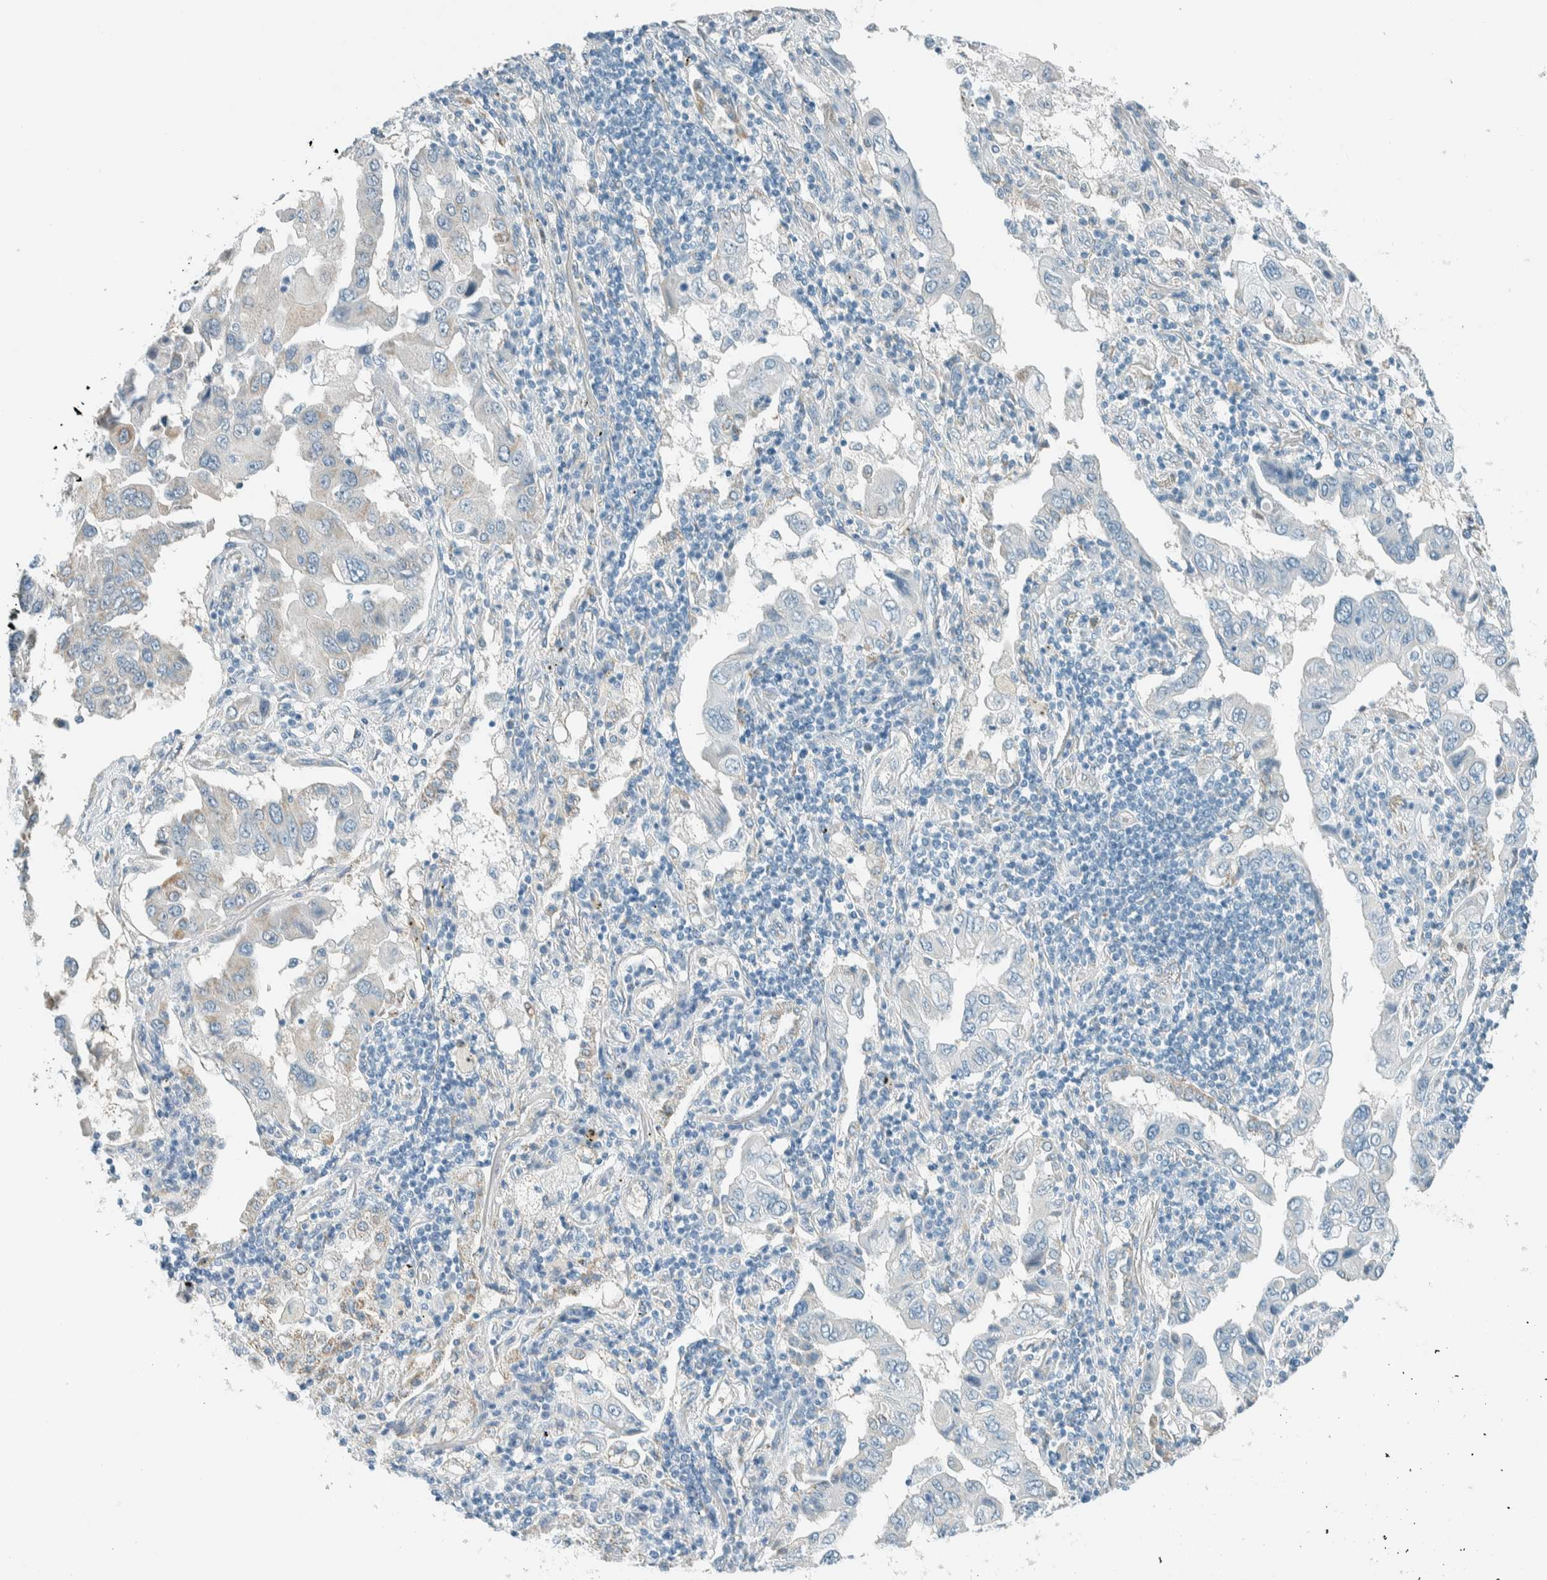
{"staining": {"intensity": "negative", "quantity": "none", "location": "none"}, "tissue": "lung cancer", "cell_type": "Tumor cells", "image_type": "cancer", "snomed": [{"axis": "morphology", "description": "Adenocarcinoma, NOS"}, {"axis": "topography", "description": "Lung"}], "caption": "This is an immunohistochemistry photomicrograph of human adenocarcinoma (lung). There is no positivity in tumor cells.", "gene": "ALDH7A1", "patient": {"sex": "female", "age": 65}}